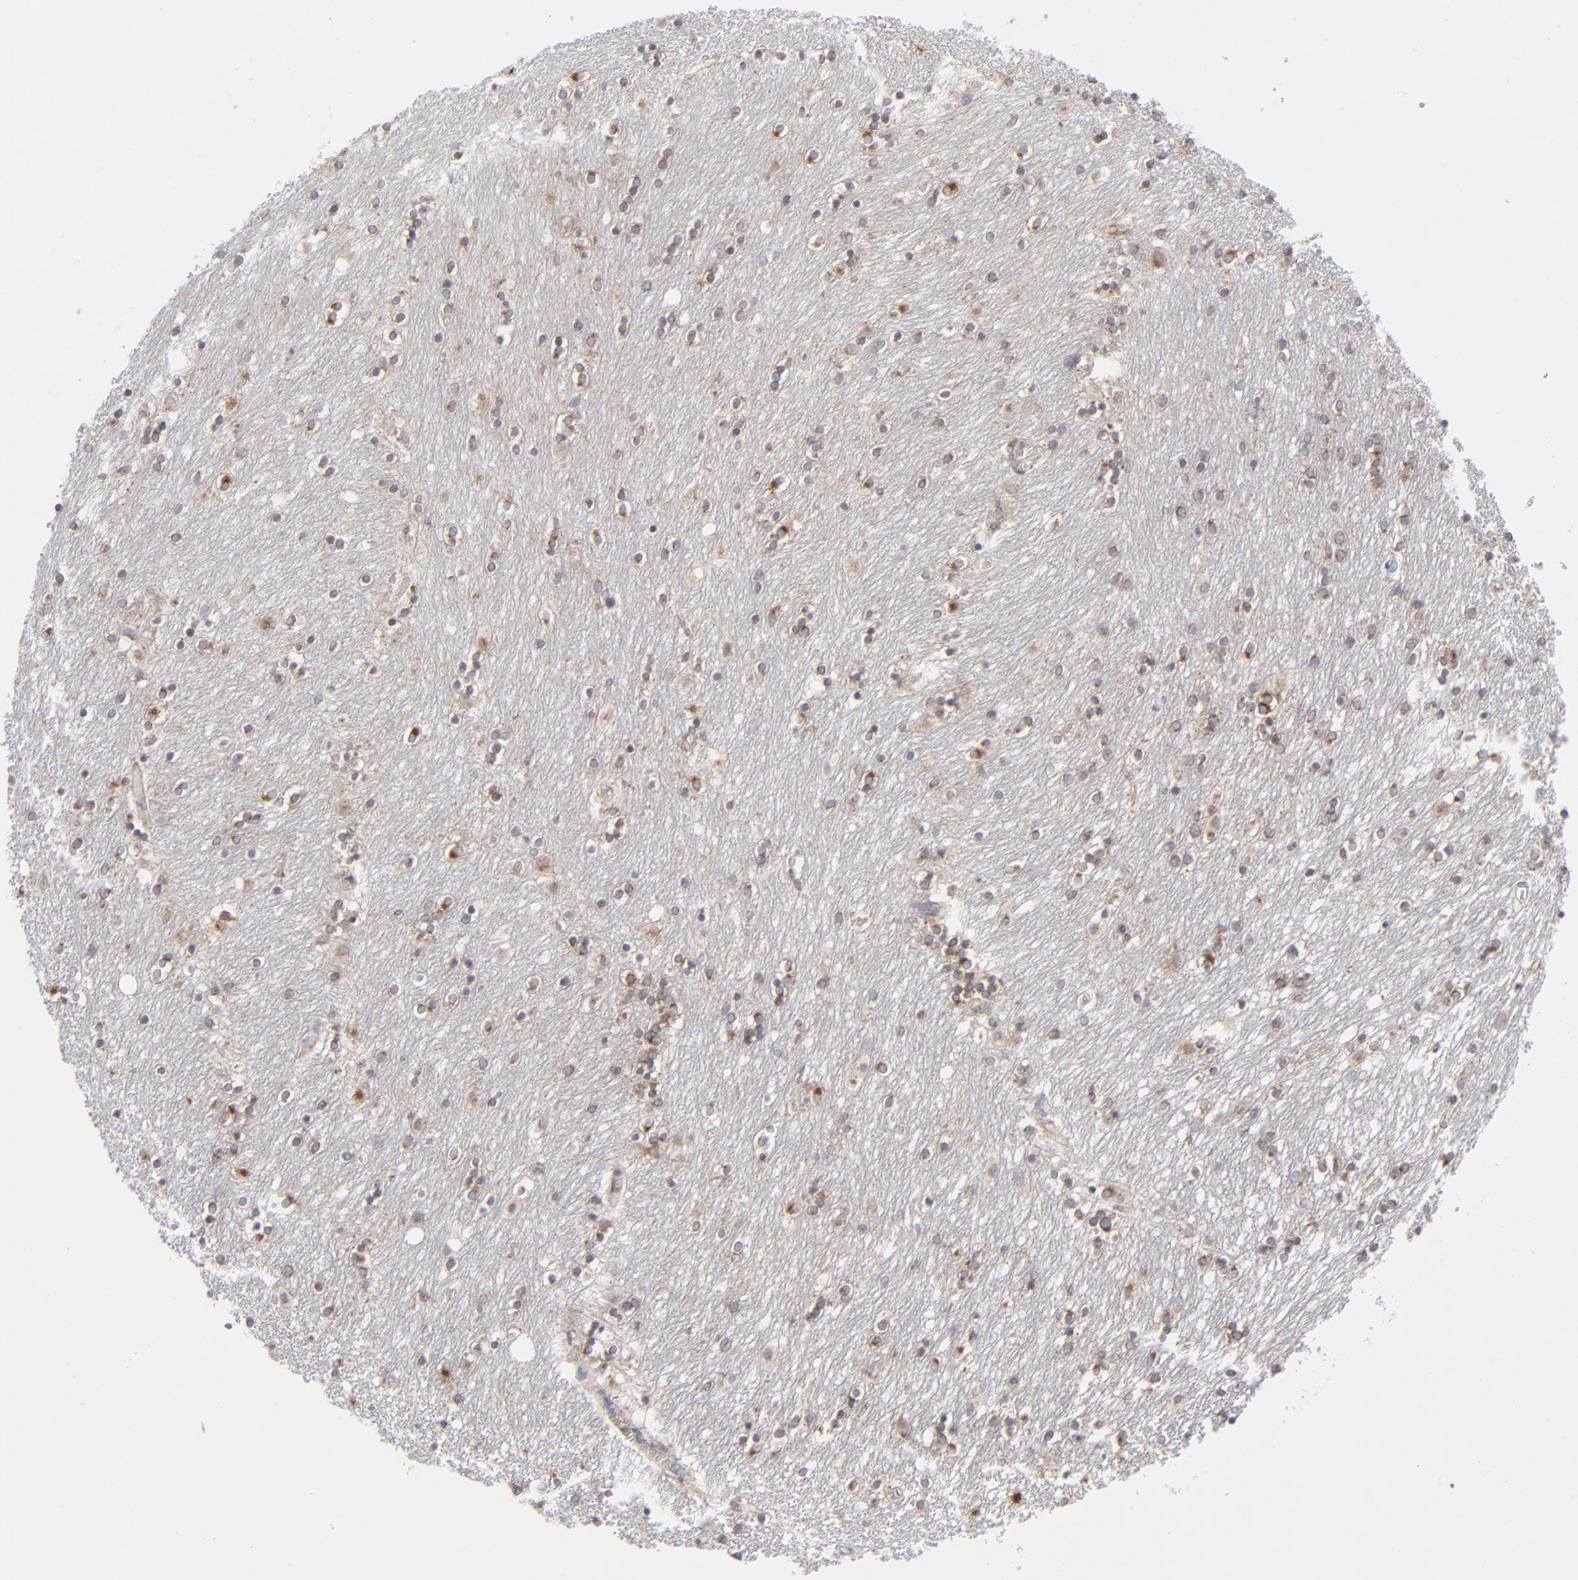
{"staining": {"intensity": "weak", "quantity": ">75%", "location": "cytoplasmic/membranous"}, "tissue": "caudate", "cell_type": "Glial cells", "image_type": "normal", "snomed": [{"axis": "morphology", "description": "Normal tissue, NOS"}, {"axis": "topography", "description": "Lateral ventricle wall"}], "caption": "A brown stain highlights weak cytoplasmic/membranous expression of a protein in glial cells of normal caudate.", "gene": "KDSR", "patient": {"sex": "female", "age": 54}}